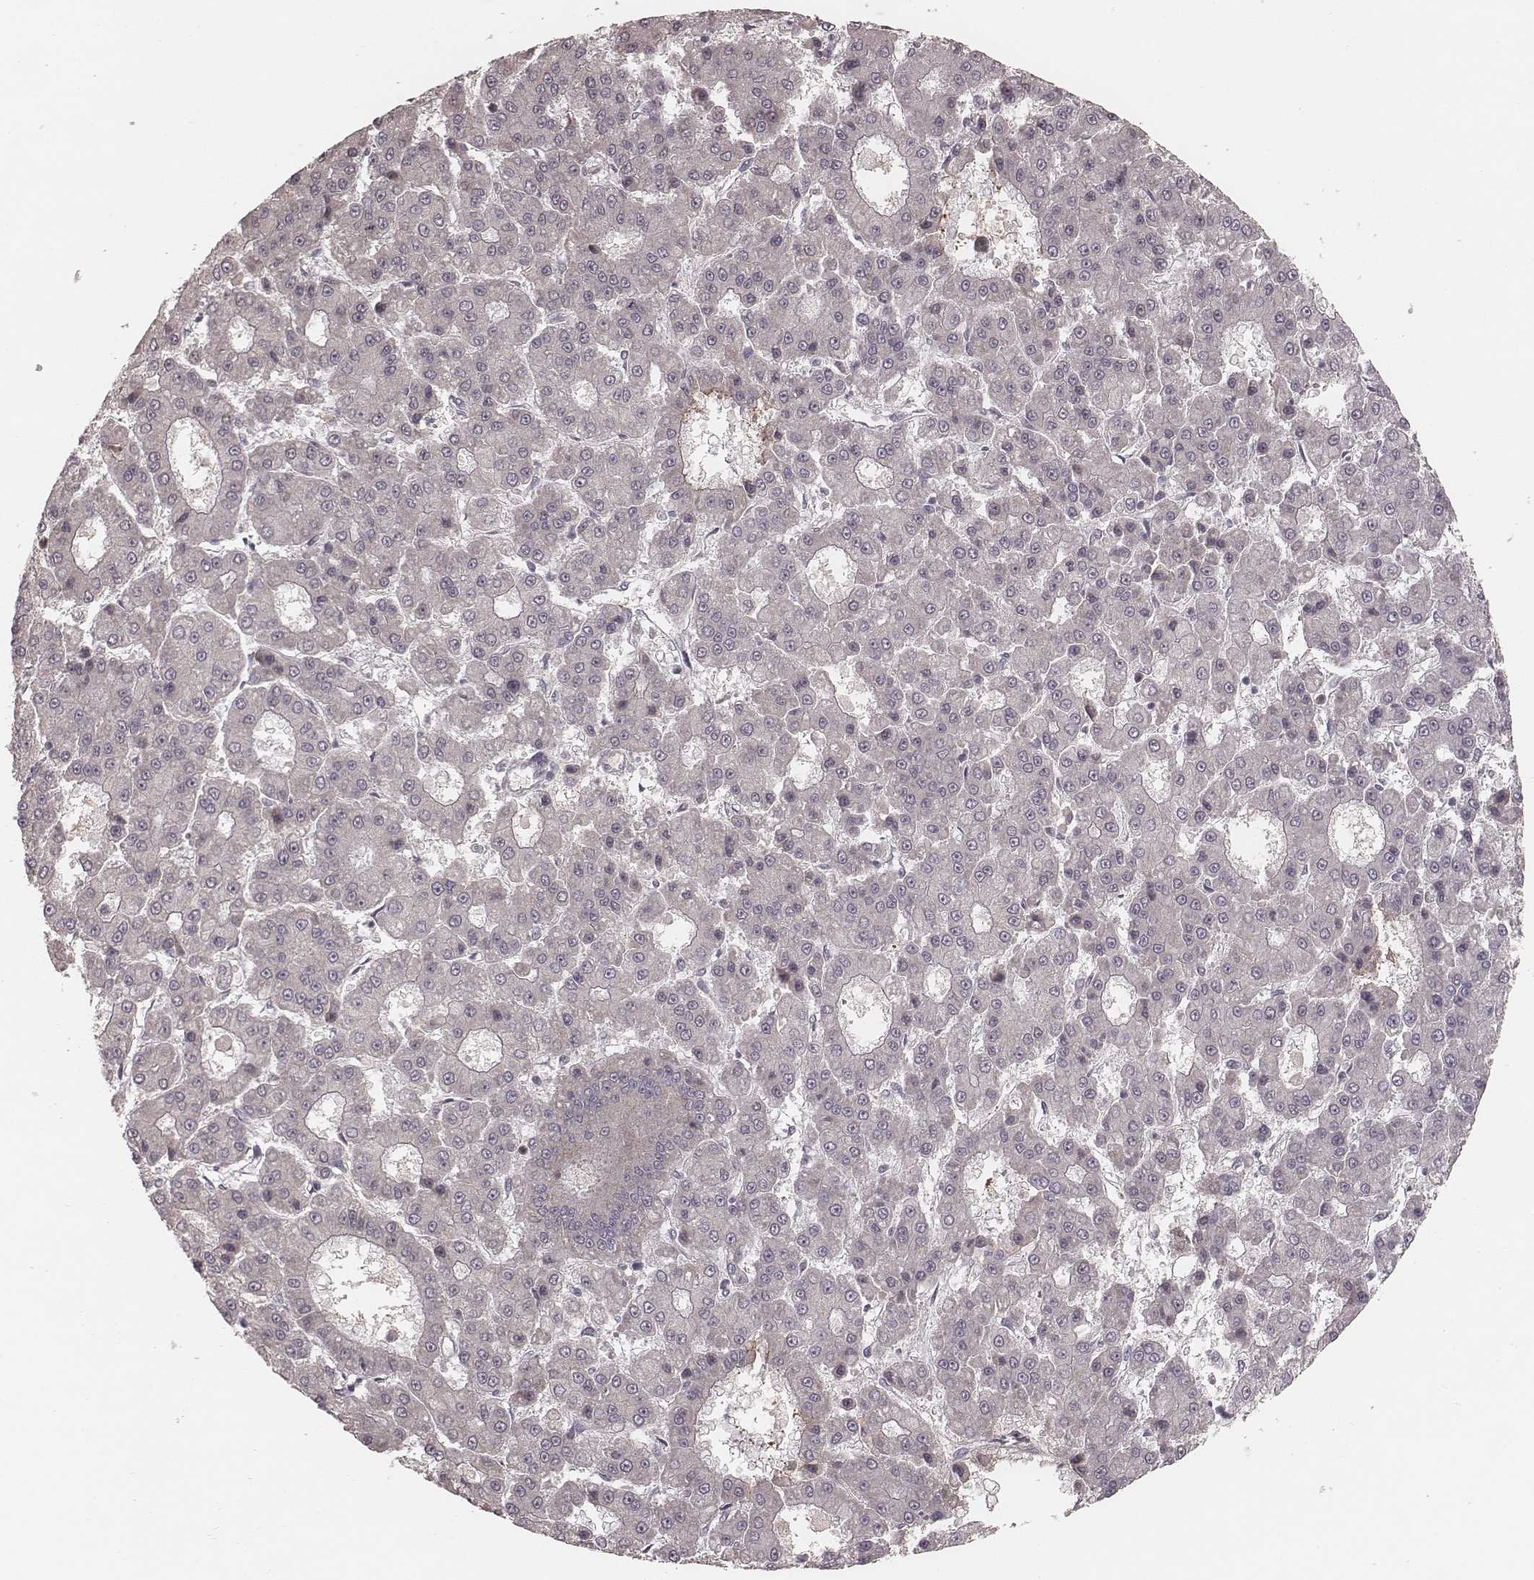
{"staining": {"intensity": "negative", "quantity": "none", "location": "none"}, "tissue": "liver cancer", "cell_type": "Tumor cells", "image_type": "cancer", "snomed": [{"axis": "morphology", "description": "Carcinoma, Hepatocellular, NOS"}, {"axis": "topography", "description": "Liver"}], "caption": "High magnification brightfield microscopy of liver hepatocellular carcinoma stained with DAB (3,3'-diaminobenzidine) (brown) and counterstained with hematoxylin (blue): tumor cells show no significant staining.", "gene": "IL5", "patient": {"sex": "male", "age": 70}}